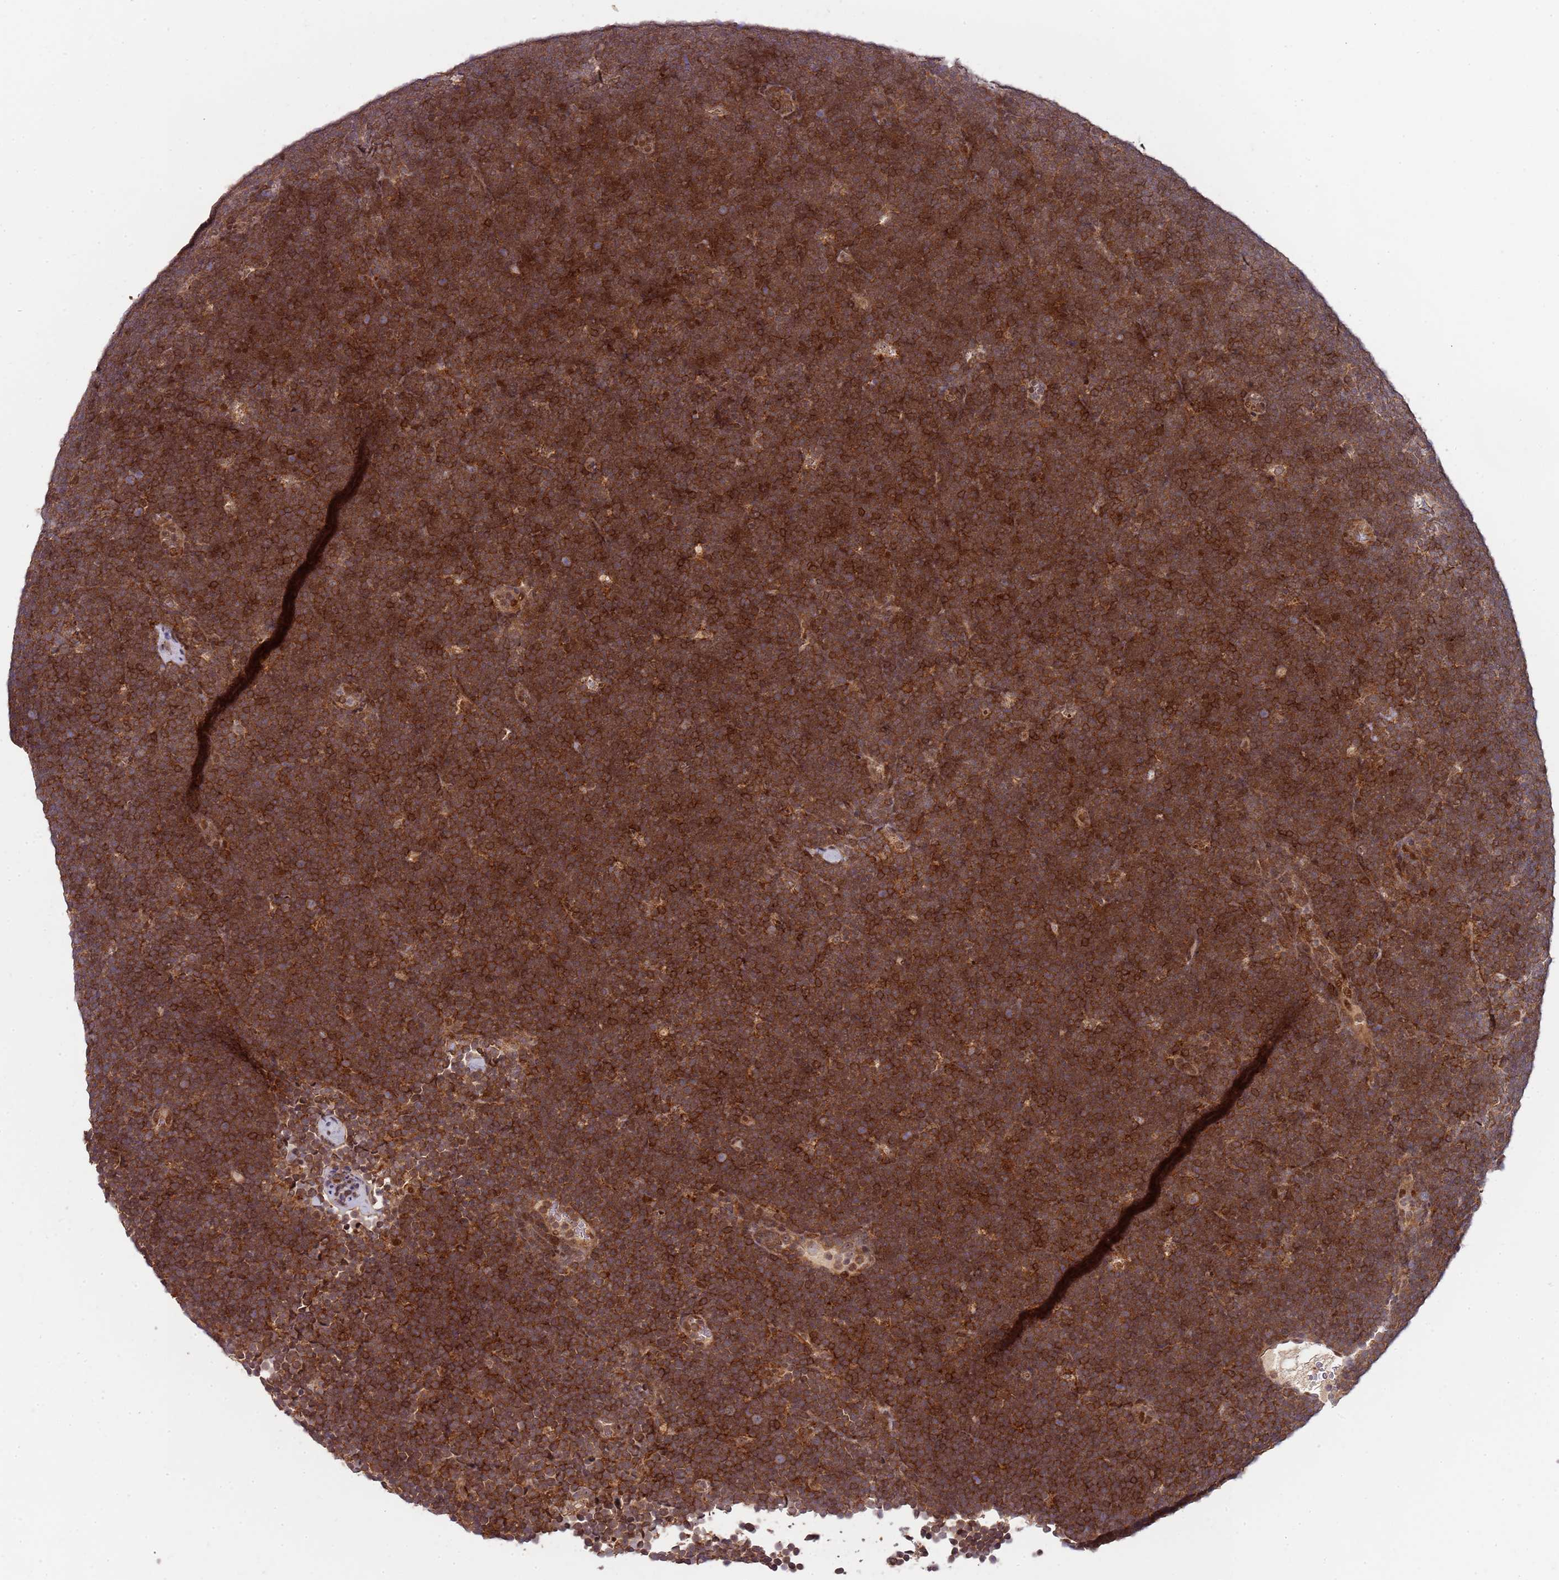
{"staining": {"intensity": "moderate", "quantity": ">75%", "location": "cytoplasmic/membranous"}, "tissue": "lymphoma", "cell_type": "Tumor cells", "image_type": "cancer", "snomed": [{"axis": "morphology", "description": "Malignant lymphoma, non-Hodgkin's type, High grade"}, {"axis": "topography", "description": "Lymph node"}], "caption": "A histopathology image showing moderate cytoplasmic/membranous staining in approximately >75% of tumor cells in lymphoma, as visualized by brown immunohistochemical staining.", "gene": "EDC3", "patient": {"sex": "male", "age": 13}}